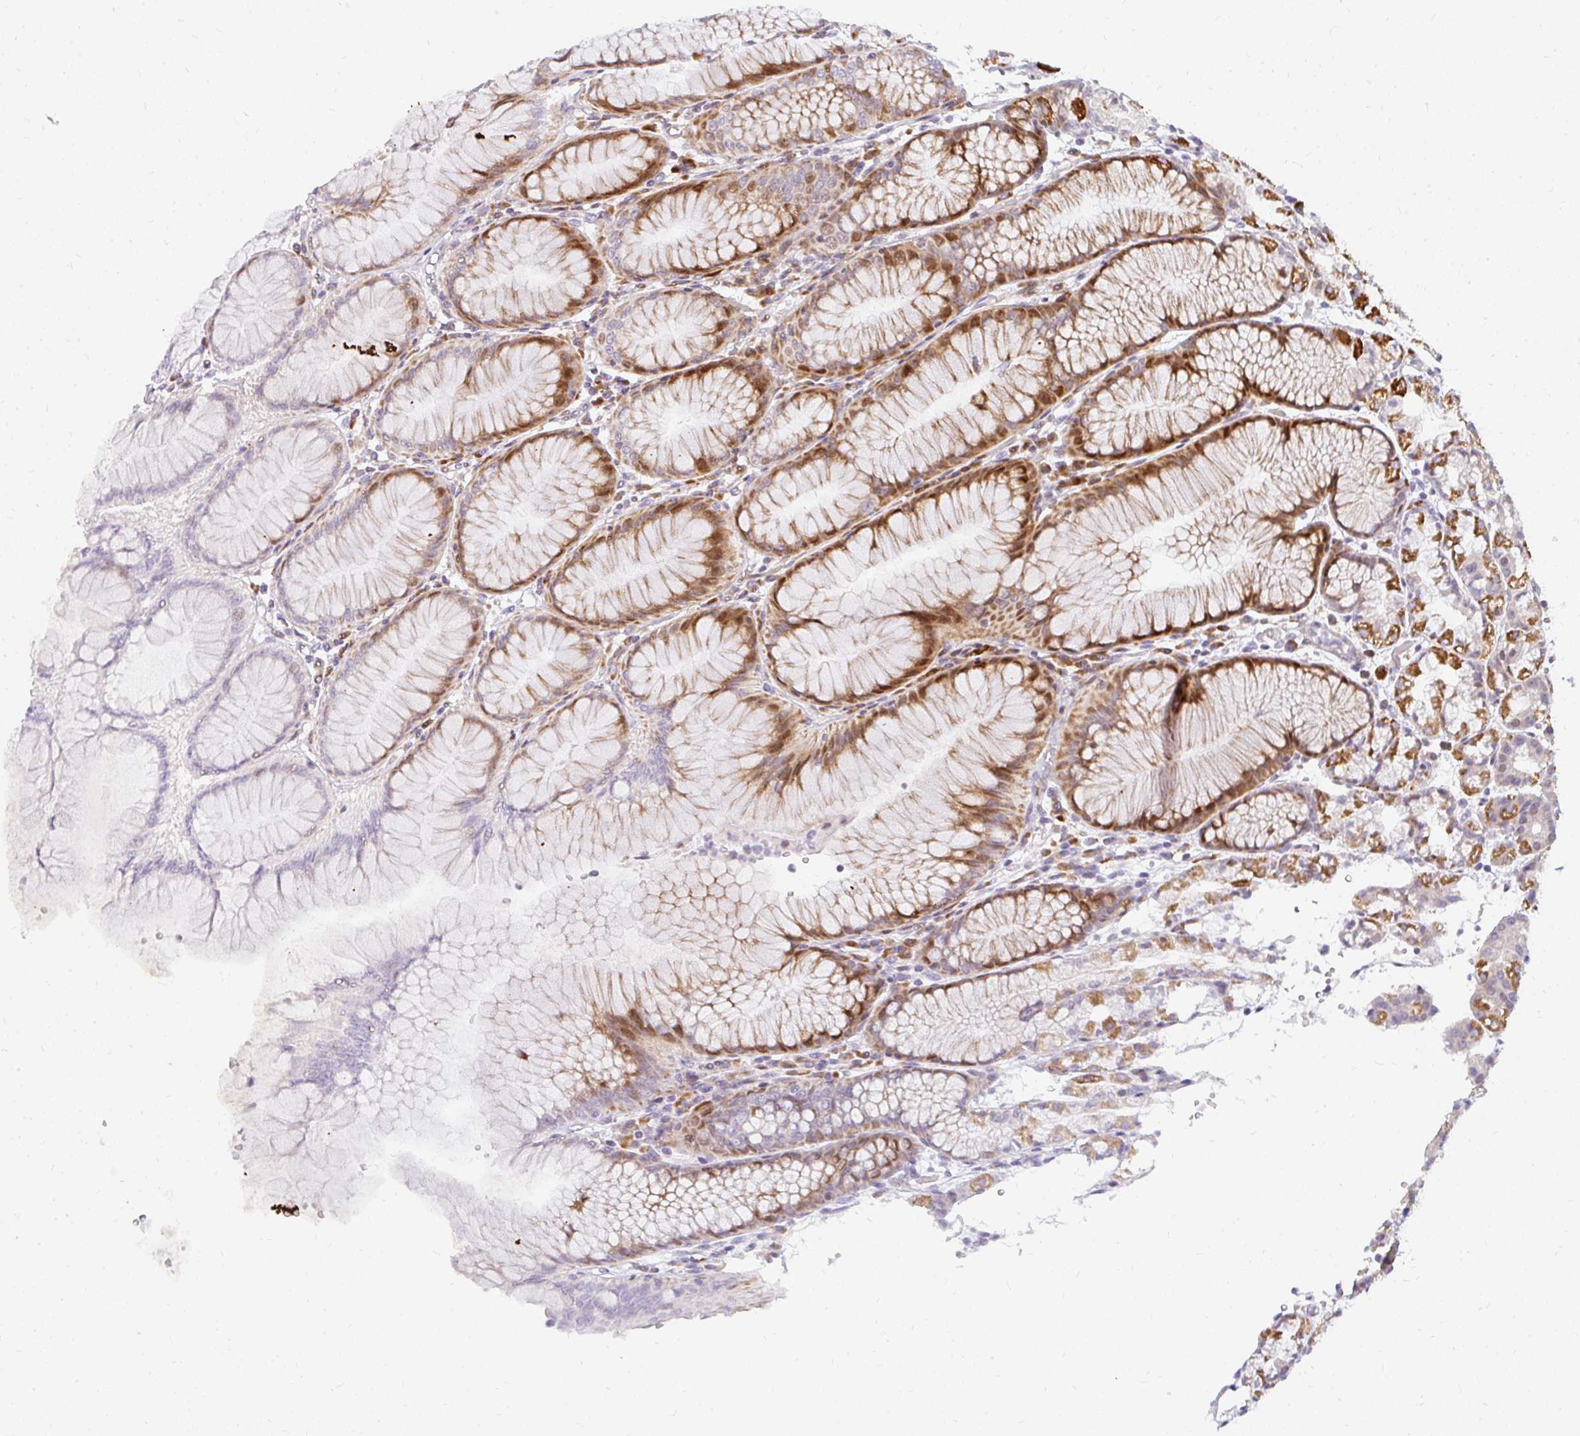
{"staining": {"intensity": "strong", "quantity": ">75%", "location": "cytoplasmic/membranous"}, "tissue": "stomach", "cell_type": "Glandular cells", "image_type": "normal", "snomed": [{"axis": "morphology", "description": "Normal tissue, NOS"}, {"axis": "topography", "description": "Stomach"}], "caption": "Immunohistochemistry (IHC) histopathology image of normal stomach stained for a protein (brown), which exhibits high levels of strong cytoplasmic/membranous positivity in approximately >75% of glandular cells.", "gene": "PLA2G5", "patient": {"sex": "female", "age": 57}}